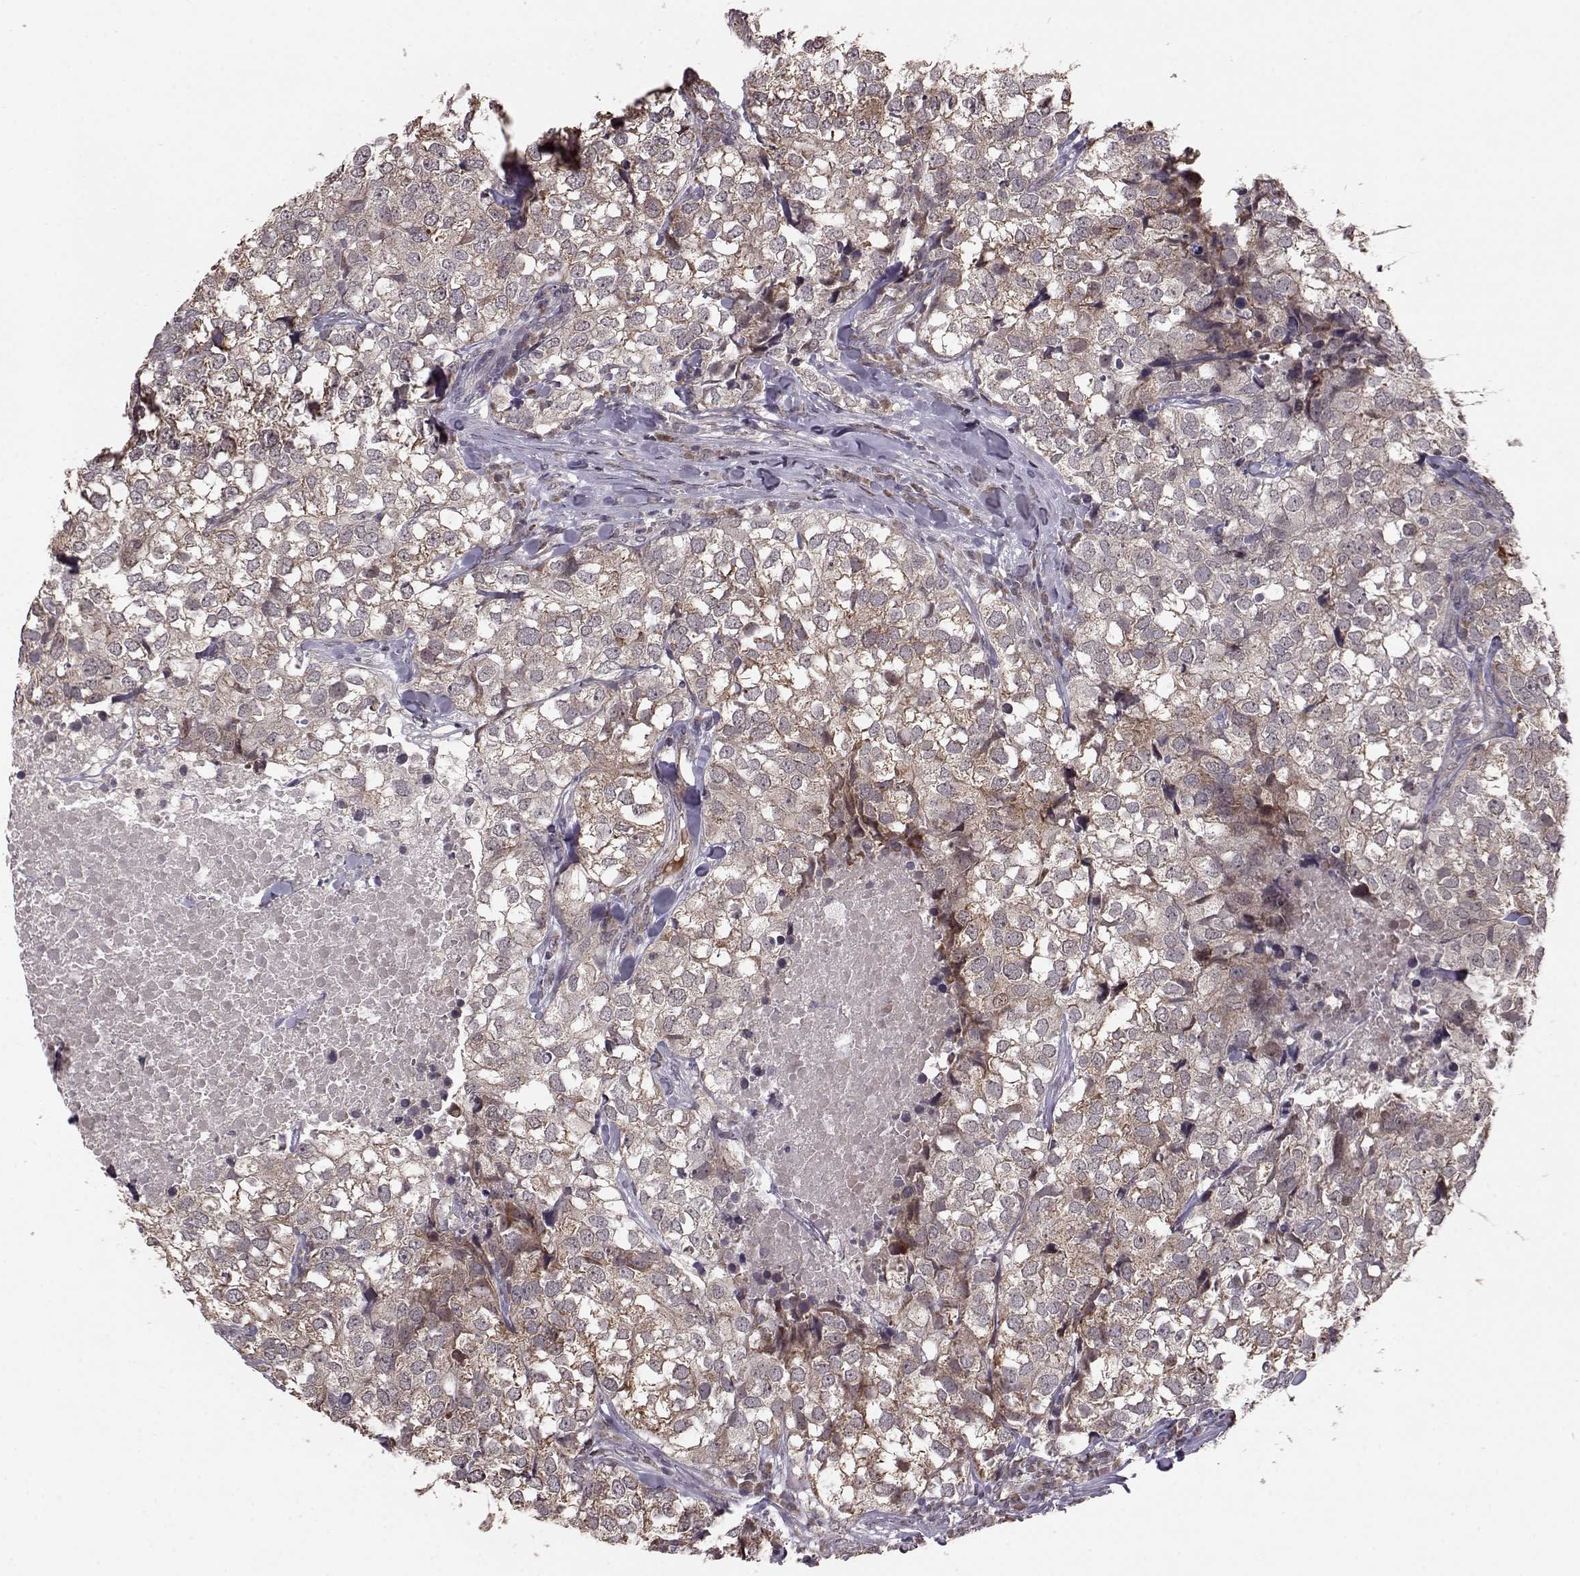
{"staining": {"intensity": "weak", "quantity": ">75%", "location": "cytoplasmic/membranous"}, "tissue": "breast cancer", "cell_type": "Tumor cells", "image_type": "cancer", "snomed": [{"axis": "morphology", "description": "Duct carcinoma"}, {"axis": "topography", "description": "Breast"}], "caption": "Immunohistochemistry (DAB (3,3'-diaminobenzidine)) staining of human breast cancer (invasive ductal carcinoma) shows weak cytoplasmic/membranous protein staining in about >75% of tumor cells.", "gene": "ELOVL5", "patient": {"sex": "female", "age": 30}}